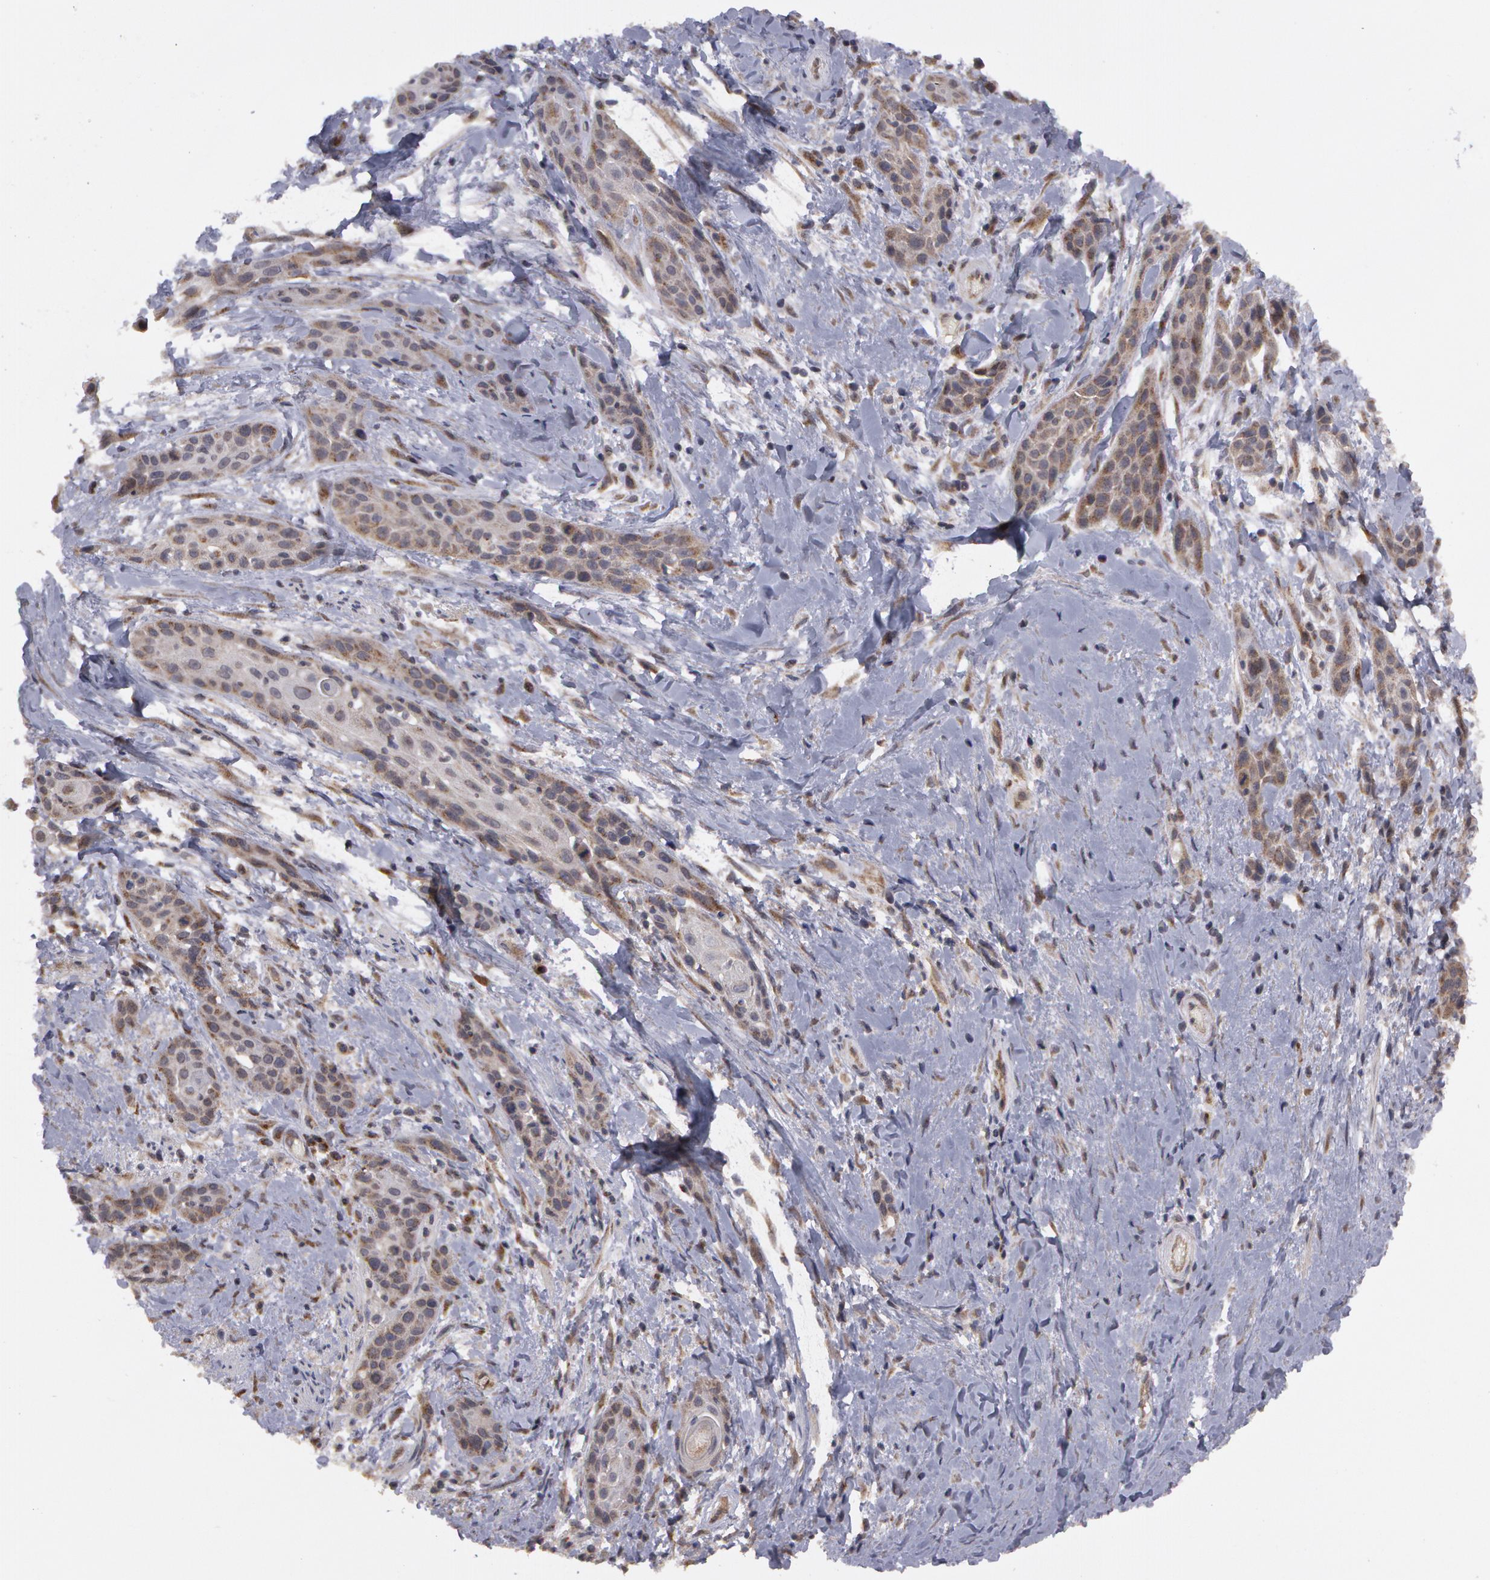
{"staining": {"intensity": "weak", "quantity": "<25%", "location": "cytoplasmic/membranous"}, "tissue": "skin cancer", "cell_type": "Tumor cells", "image_type": "cancer", "snomed": [{"axis": "morphology", "description": "Squamous cell carcinoma, NOS"}, {"axis": "topography", "description": "Skin"}, {"axis": "topography", "description": "Anal"}], "caption": "This is an immunohistochemistry photomicrograph of skin cancer. There is no expression in tumor cells.", "gene": "STX5", "patient": {"sex": "male", "age": 64}}